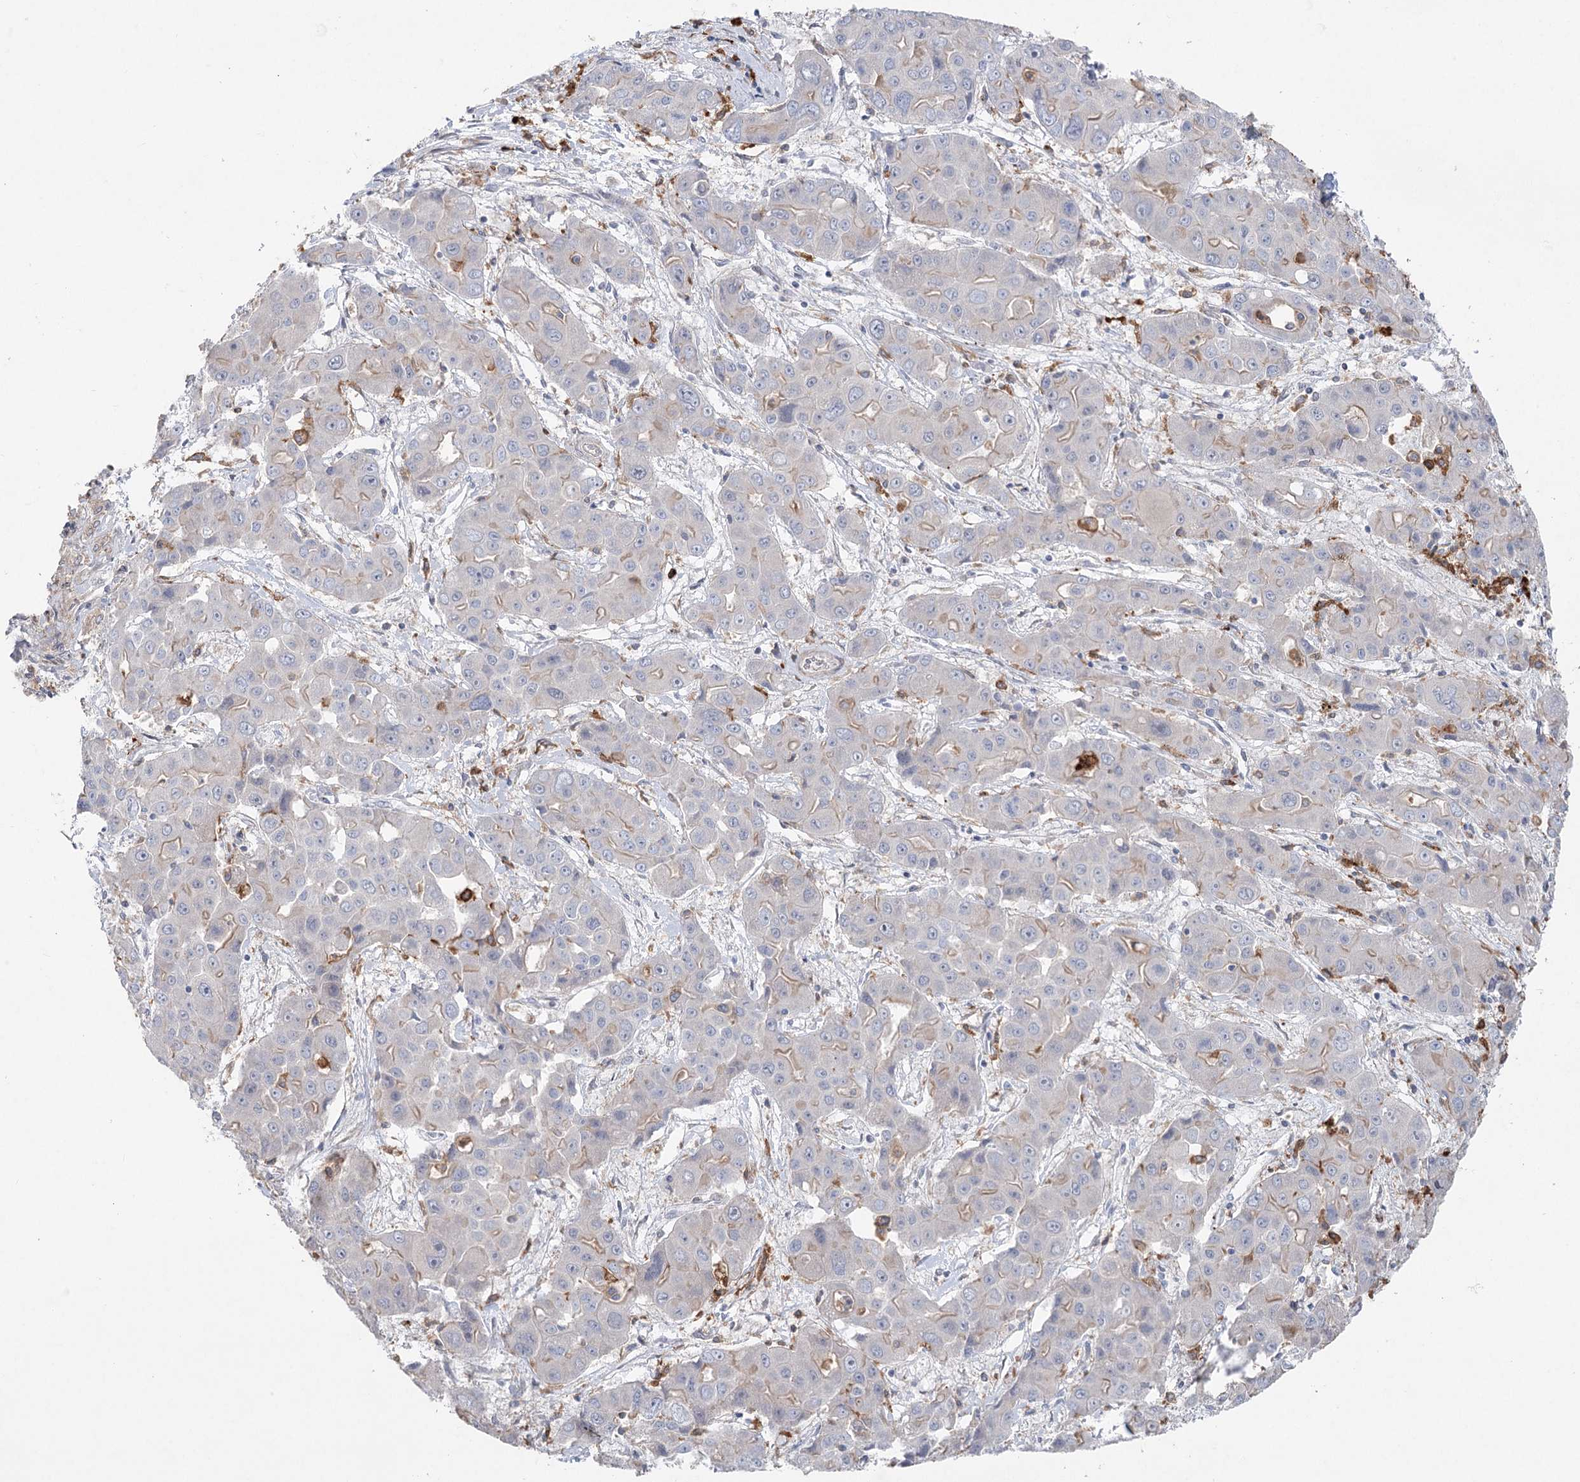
{"staining": {"intensity": "negative", "quantity": "none", "location": "none"}, "tissue": "liver cancer", "cell_type": "Tumor cells", "image_type": "cancer", "snomed": [{"axis": "morphology", "description": "Cholangiocarcinoma"}, {"axis": "topography", "description": "Liver"}], "caption": "An immunohistochemistry micrograph of cholangiocarcinoma (liver) is shown. There is no staining in tumor cells of cholangiocarcinoma (liver). (Stains: DAB IHC with hematoxylin counter stain, Microscopy: brightfield microscopy at high magnification).", "gene": "SCN11A", "patient": {"sex": "male", "age": 67}}